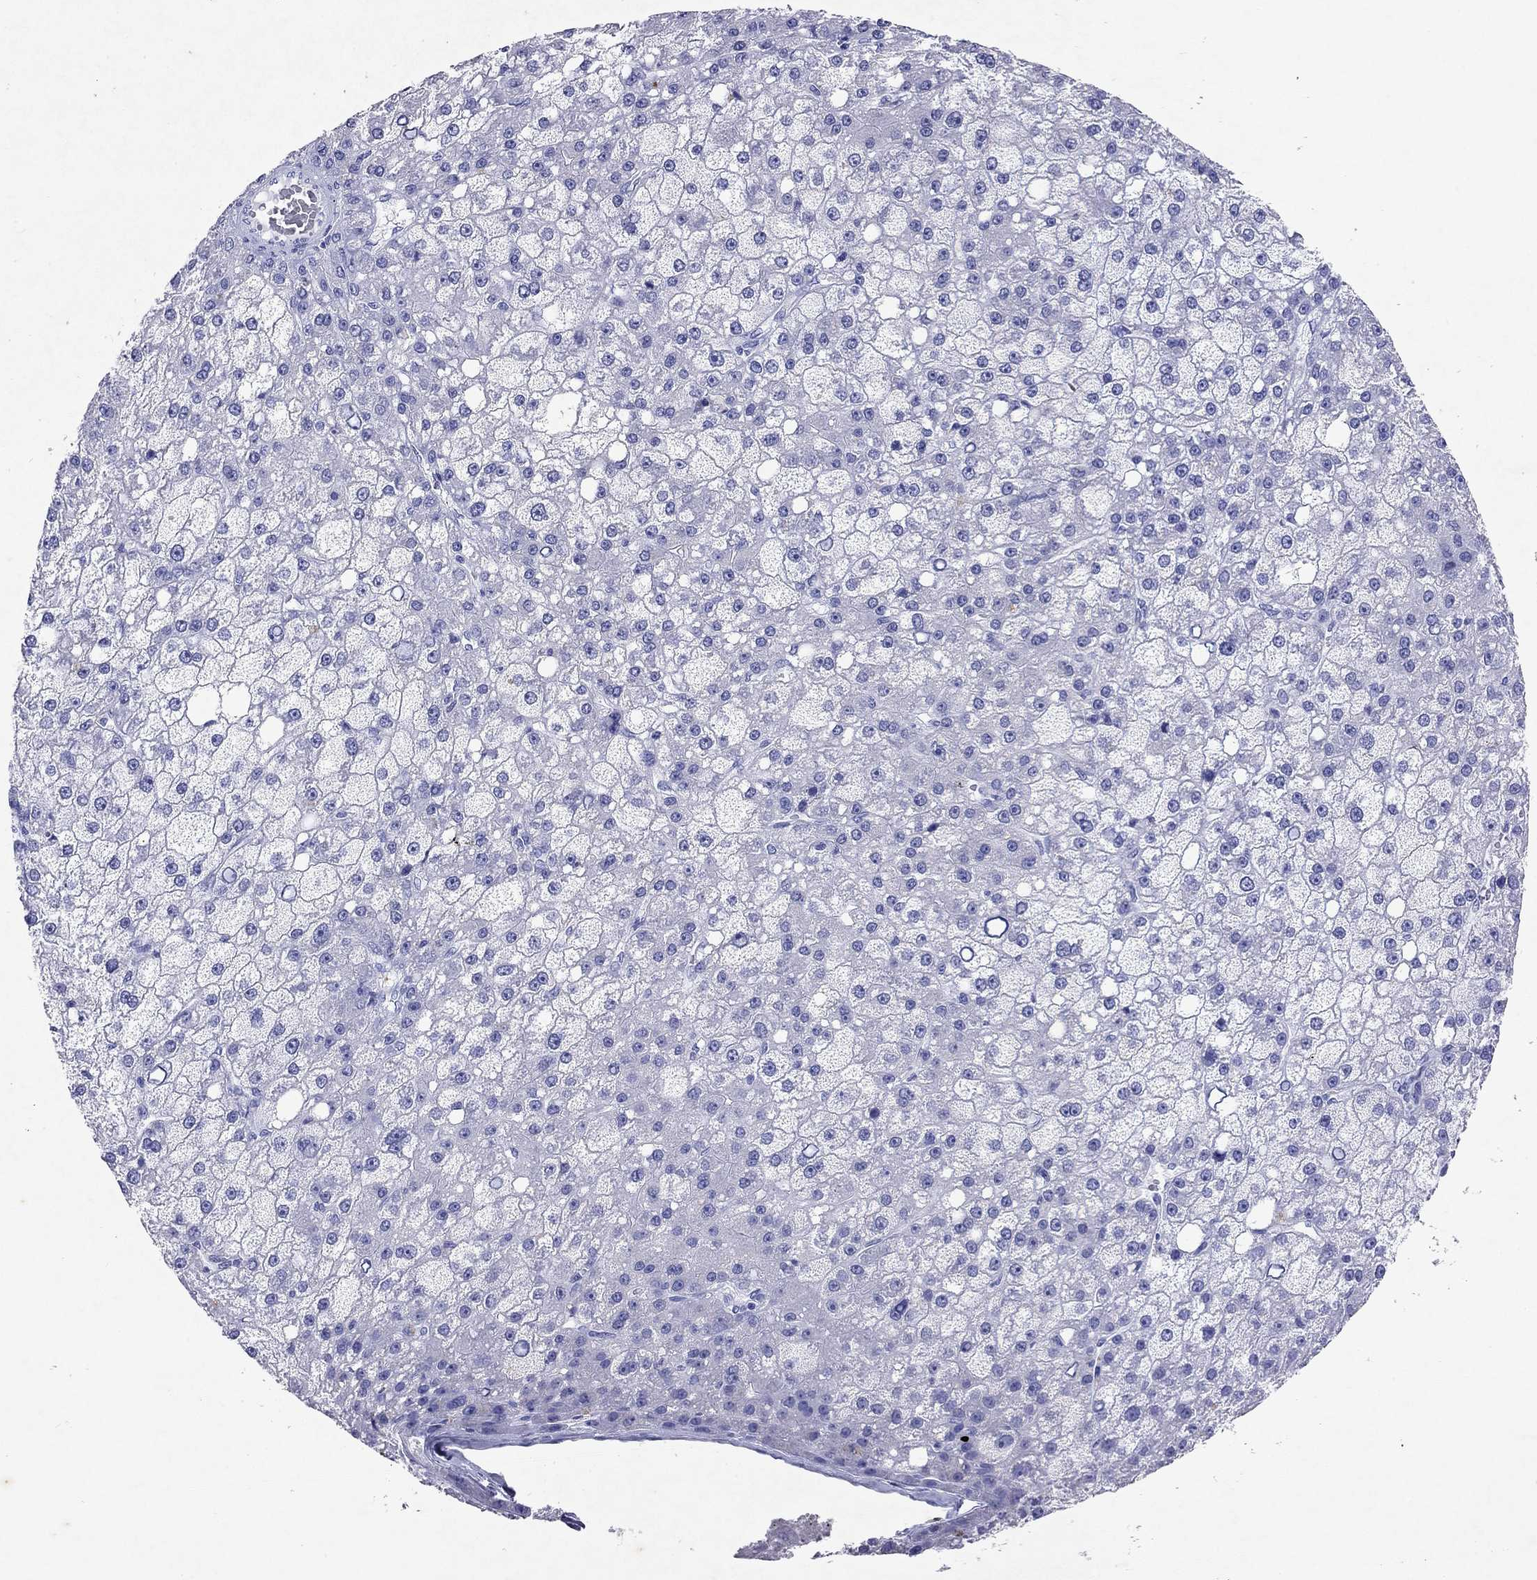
{"staining": {"intensity": "negative", "quantity": "none", "location": "none"}, "tissue": "liver cancer", "cell_type": "Tumor cells", "image_type": "cancer", "snomed": [{"axis": "morphology", "description": "Carcinoma, Hepatocellular, NOS"}, {"axis": "topography", "description": "Liver"}], "caption": "Immunohistochemistry image of neoplastic tissue: human liver cancer stained with DAB reveals no significant protein expression in tumor cells.", "gene": "ARMC12", "patient": {"sex": "male", "age": 67}}